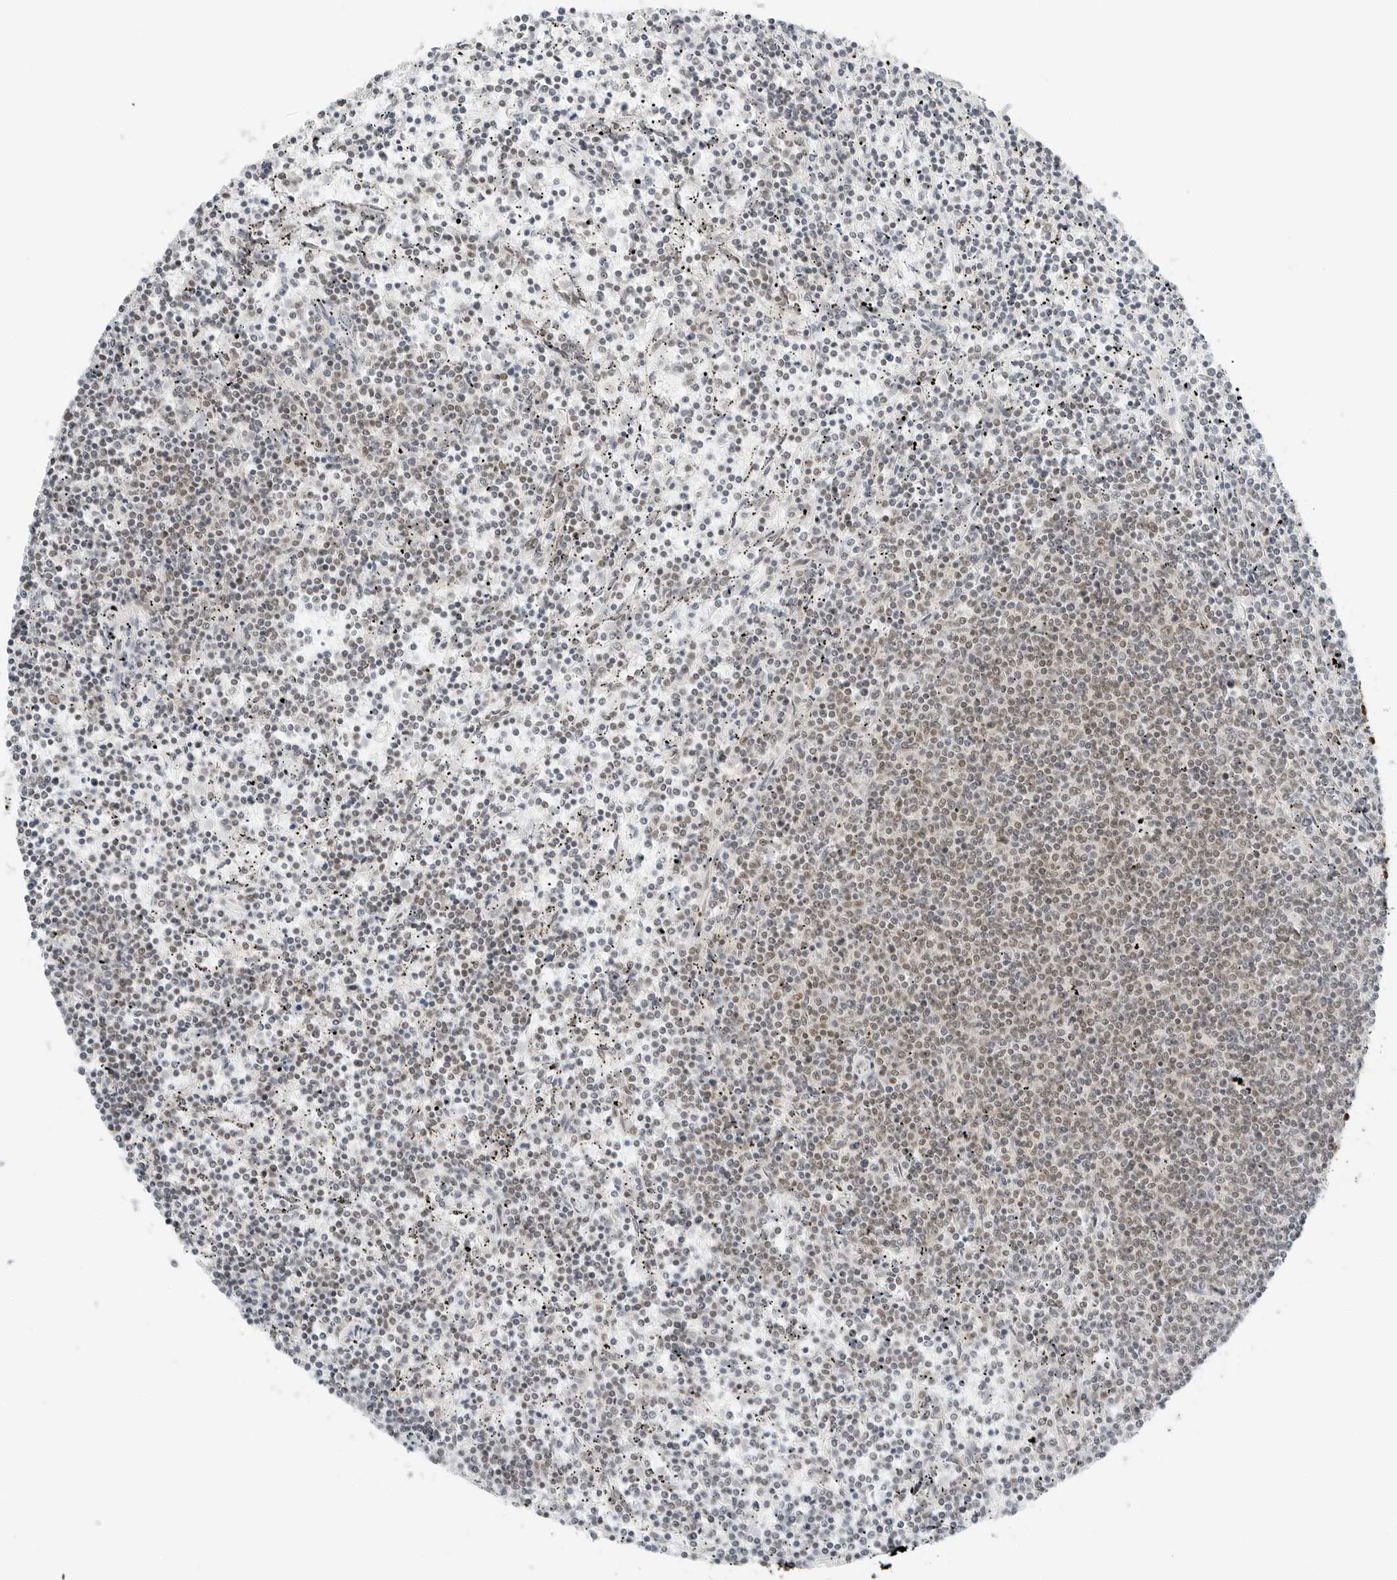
{"staining": {"intensity": "weak", "quantity": "<25%", "location": "nuclear"}, "tissue": "lymphoma", "cell_type": "Tumor cells", "image_type": "cancer", "snomed": [{"axis": "morphology", "description": "Malignant lymphoma, non-Hodgkin's type, Low grade"}, {"axis": "topography", "description": "Spleen"}], "caption": "Photomicrograph shows no protein staining in tumor cells of low-grade malignant lymphoma, non-Hodgkin's type tissue.", "gene": "CRTC2", "patient": {"sex": "female", "age": 50}}